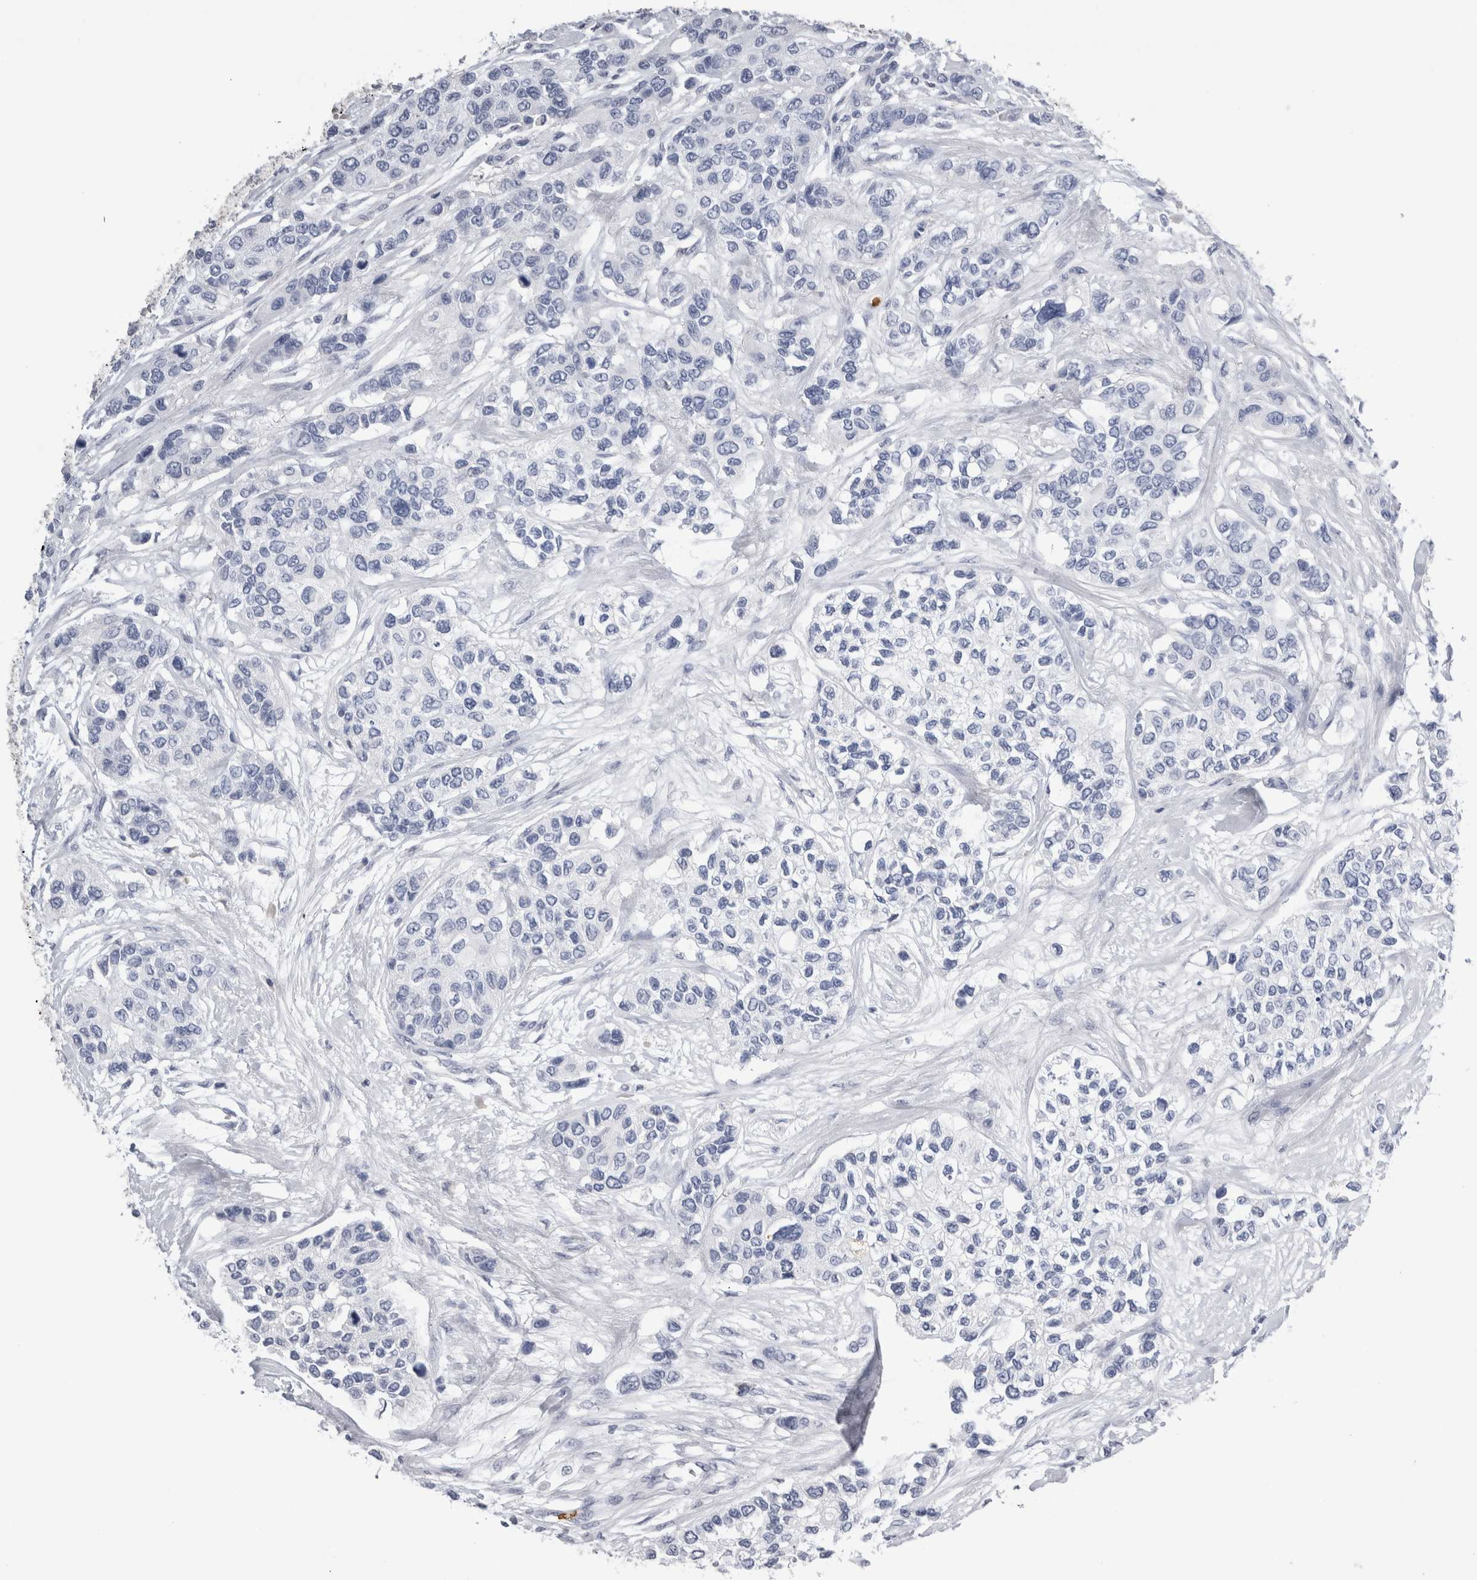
{"staining": {"intensity": "negative", "quantity": "none", "location": "none"}, "tissue": "urothelial cancer", "cell_type": "Tumor cells", "image_type": "cancer", "snomed": [{"axis": "morphology", "description": "Urothelial carcinoma, High grade"}, {"axis": "topography", "description": "Urinary bladder"}], "caption": "Tumor cells are negative for brown protein staining in high-grade urothelial carcinoma. (Stains: DAB immunohistochemistry with hematoxylin counter stain, Microscopy: brightfield microscopy at high magnification).", "gene": "S100A12", "patient": {"sex": "female", "age": 56}}